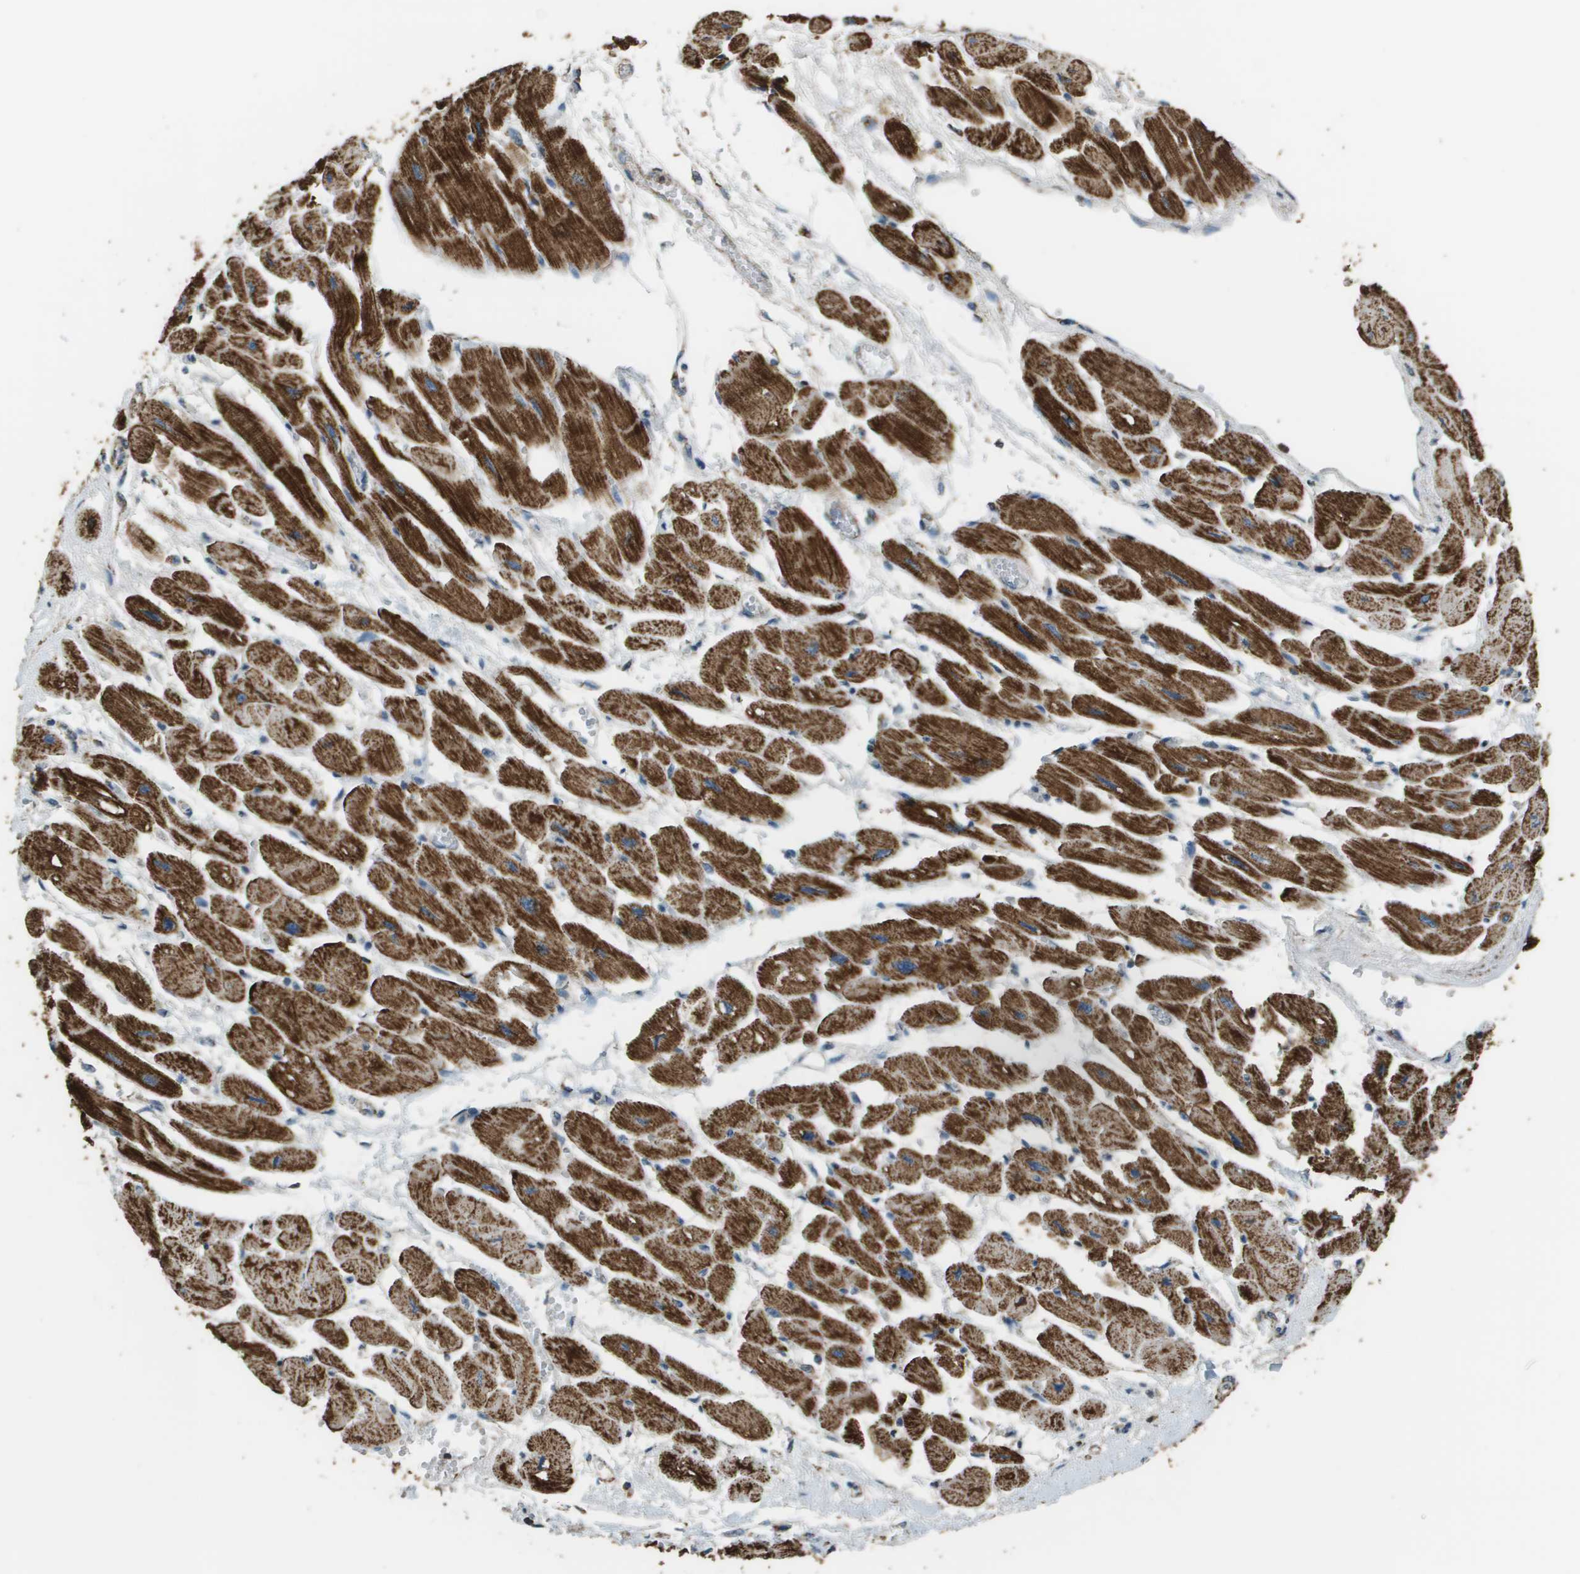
{"staining": {"intensity": "strong", "quantity": ">75%", "location": "cytoplasmic/membranous"}, "tissue": "heart muscle", "cell_type": "Cardiomyocytes", "image_type": "normal", "snomed": [{"axis": "morphology", "description": "Normal tissue, NOS"}, {"axis": "topography", "description": "Heart"}], "caption": "Protein staining of unremarkable heart muscle reveals strong cytoplasmic/membranous staining in approximately >75% of cardiomyocytes. The staining was performed using DAB, with brown indicating positive protein expression. Nuclei are stained blue with hematoxylin.", "gene": "FH", "patient": {"sex": "female", "age": 54}}